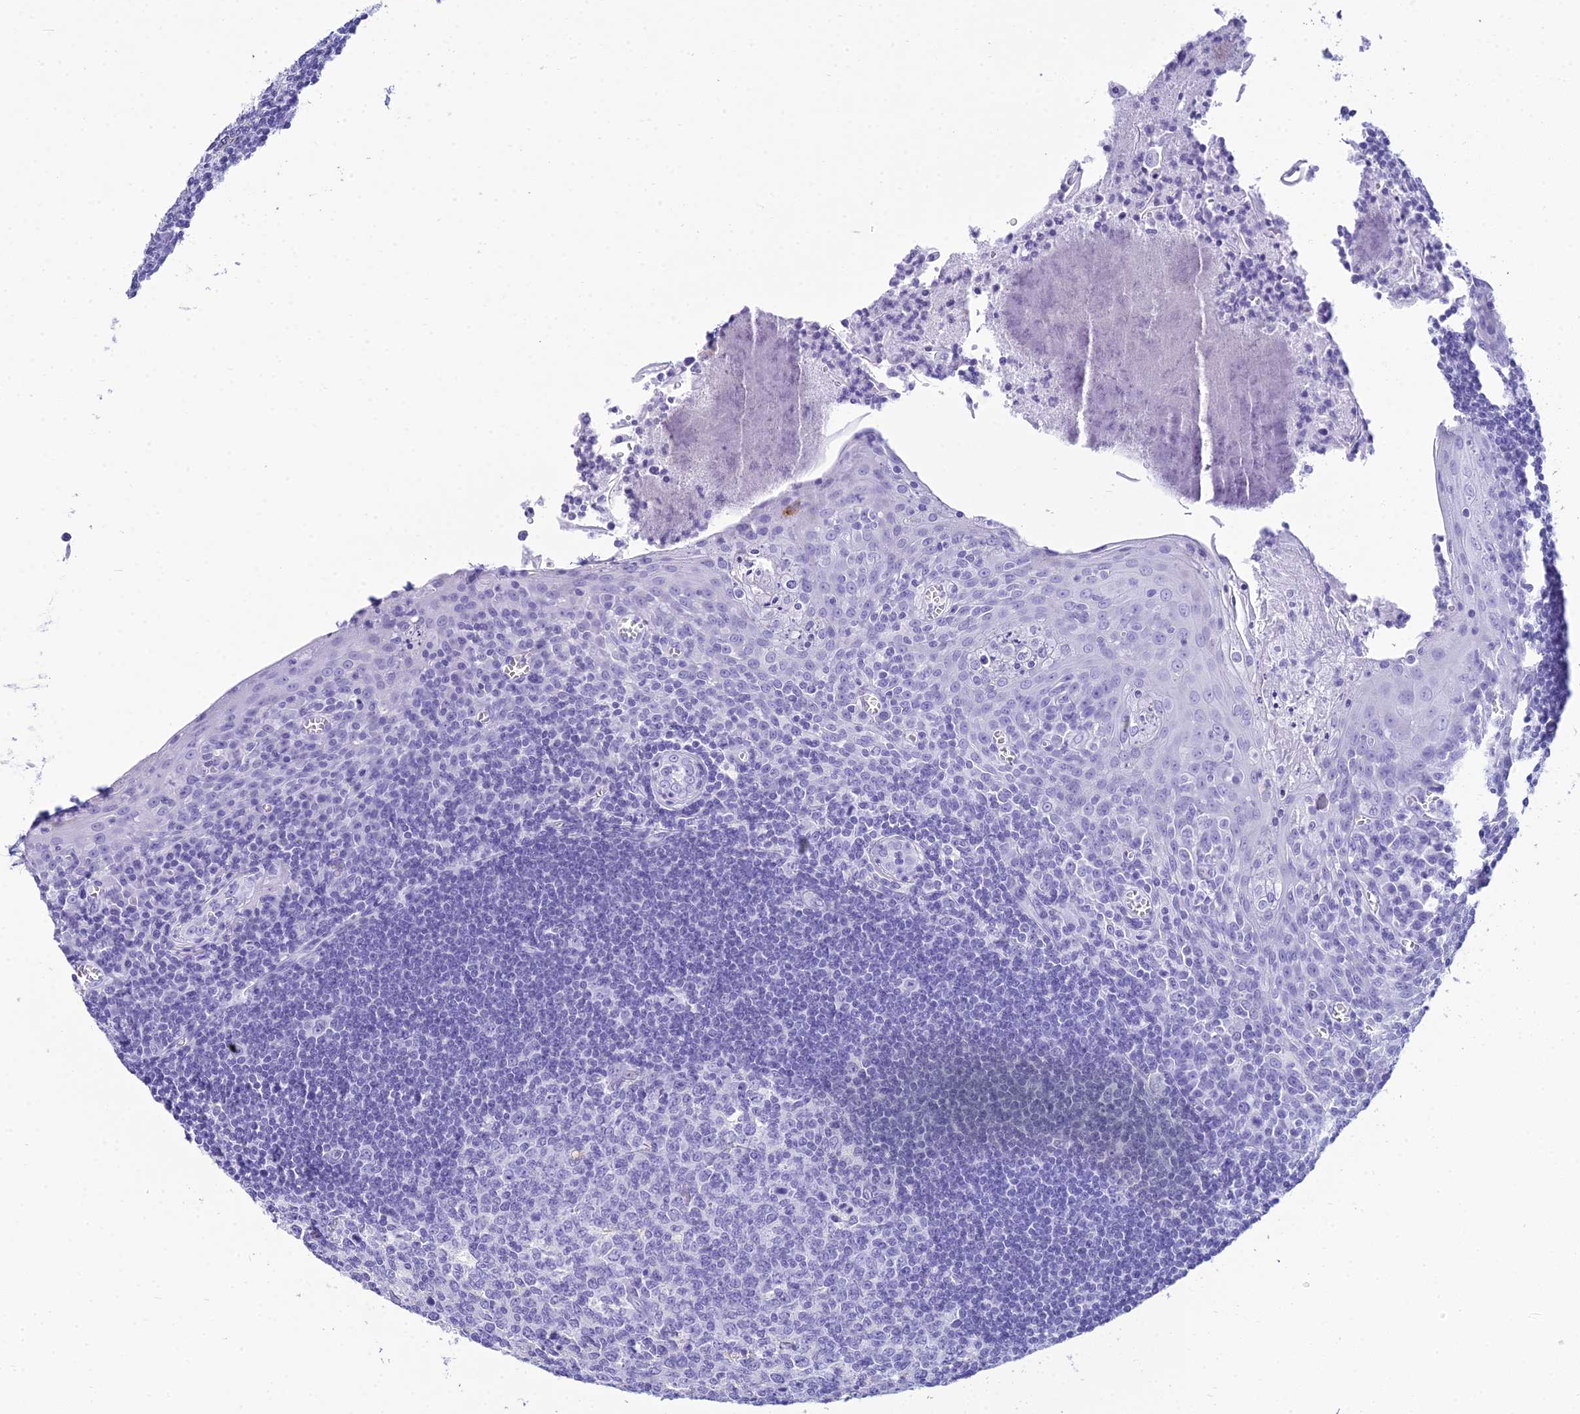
{"staining": {"intensity": "negative", "quantity": "none", "location": "none"}, "tissue": "tonsil", "cell_type": "Germinal center cells", "image_type": "normal", "snomed": [{"axis": "morphology", "description": "Normal tissue, NOS"}, {"axis": "topography", "description": "Tonsil"}], "caption": "Germinal center cells are negative for protein expression in normal human tonsil. The staining is performed using DAB (3,3'-diaminobenzidine) brown chromogen with nuclei counter-stained in using hematoxylin.", "gene": "ZNF442", "patient": {"sex": "male", "age": 27}}